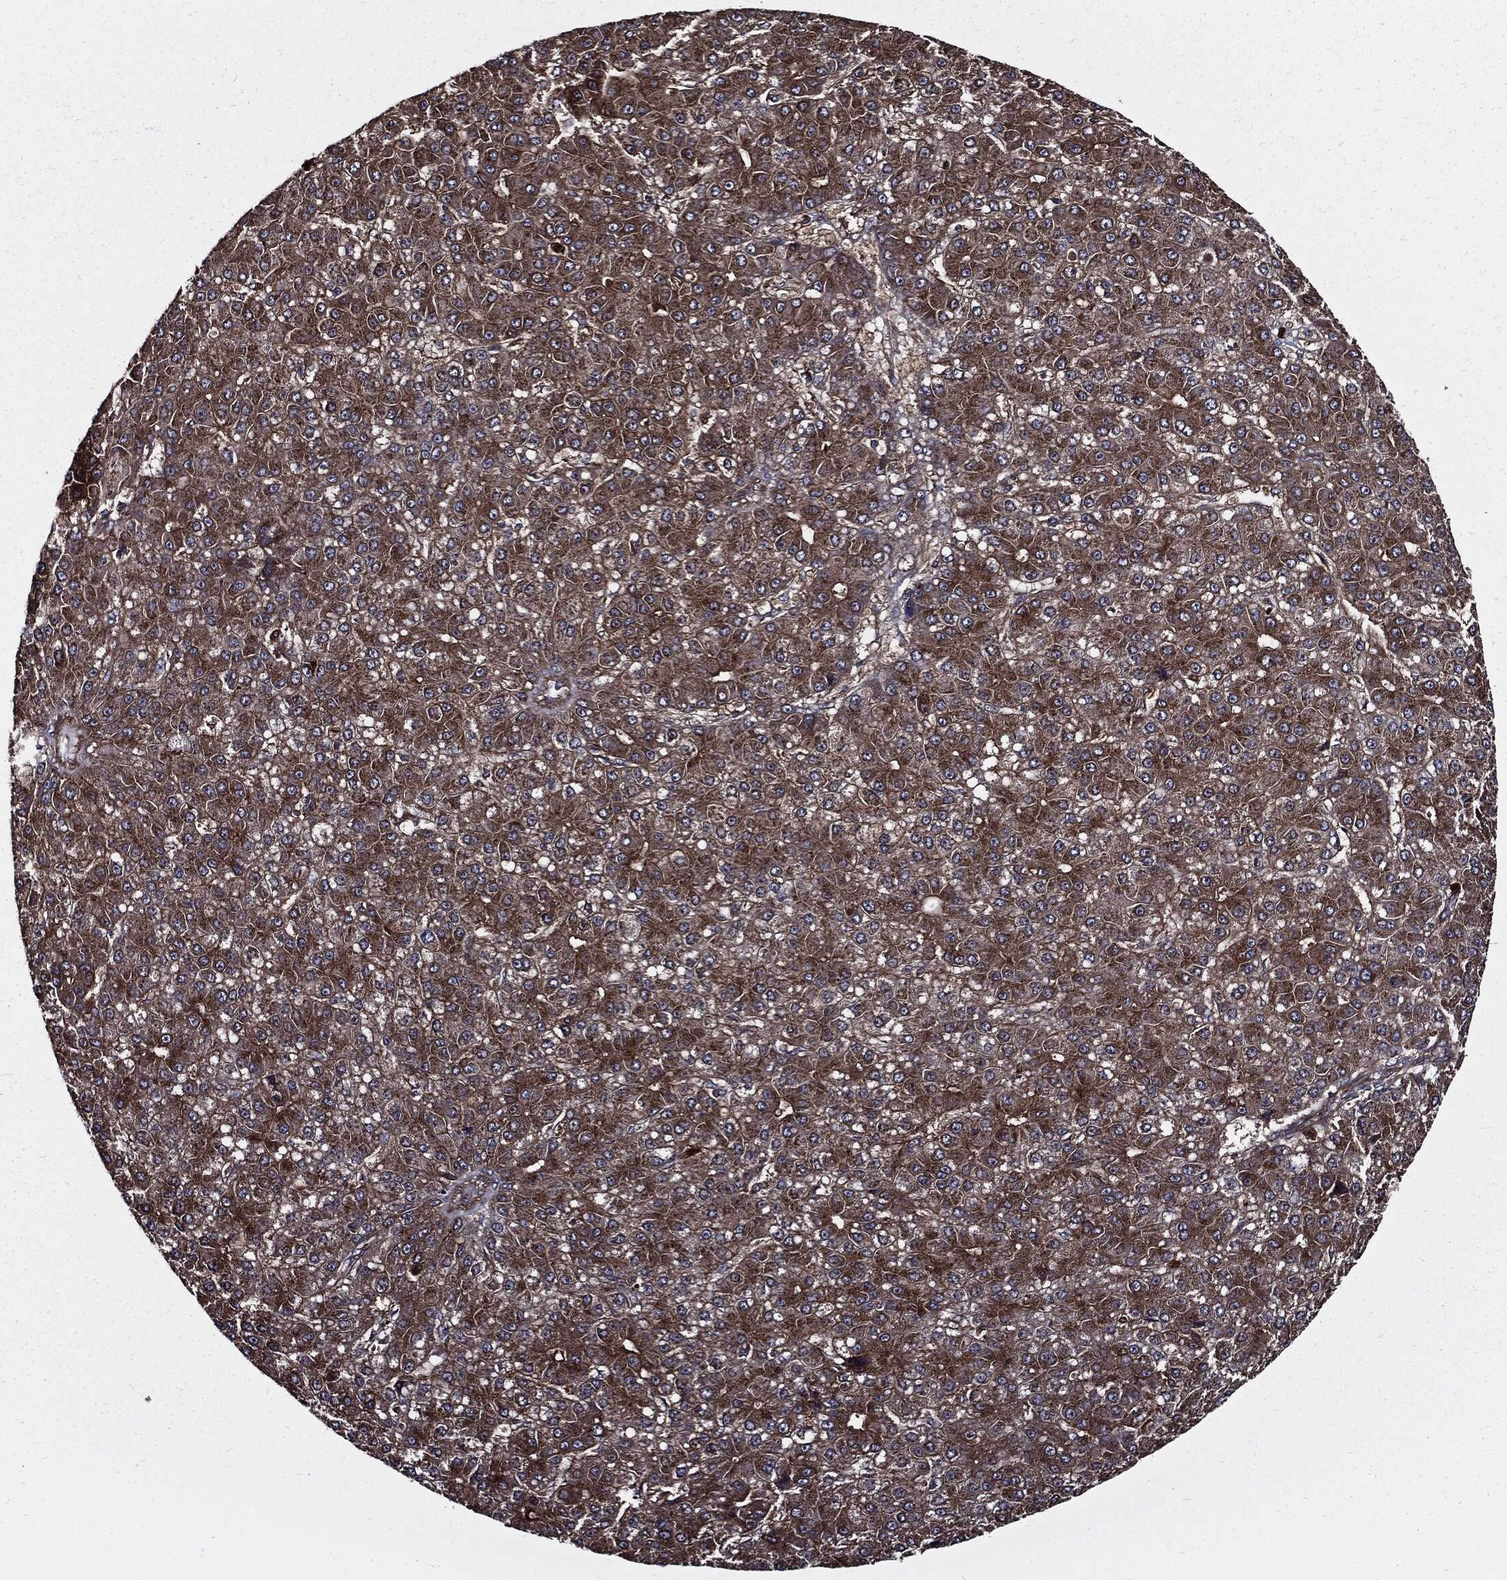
{"staining": {"intensity": "strong", "quantity": "25%-75%", "location": "cytoplasmic/membranous"}, "tissue": "liver cancer", "cell_type": "Tumor cells", "image_type": "cancer", "snomed": [{"axis": "morphology", "description": "Carcinoma, Hepatocellular, NOS"}, {"axis": "topography", "description": "Liver"}], "caption": "Protein staining demonstrates strong cytoplasmic/membranous expression in about 25%-75% of tumor cells in hepatocellular carcinoma (liver).", "gene": "PDCD6IP", "patient": {"sex": "male", "age": 67}}